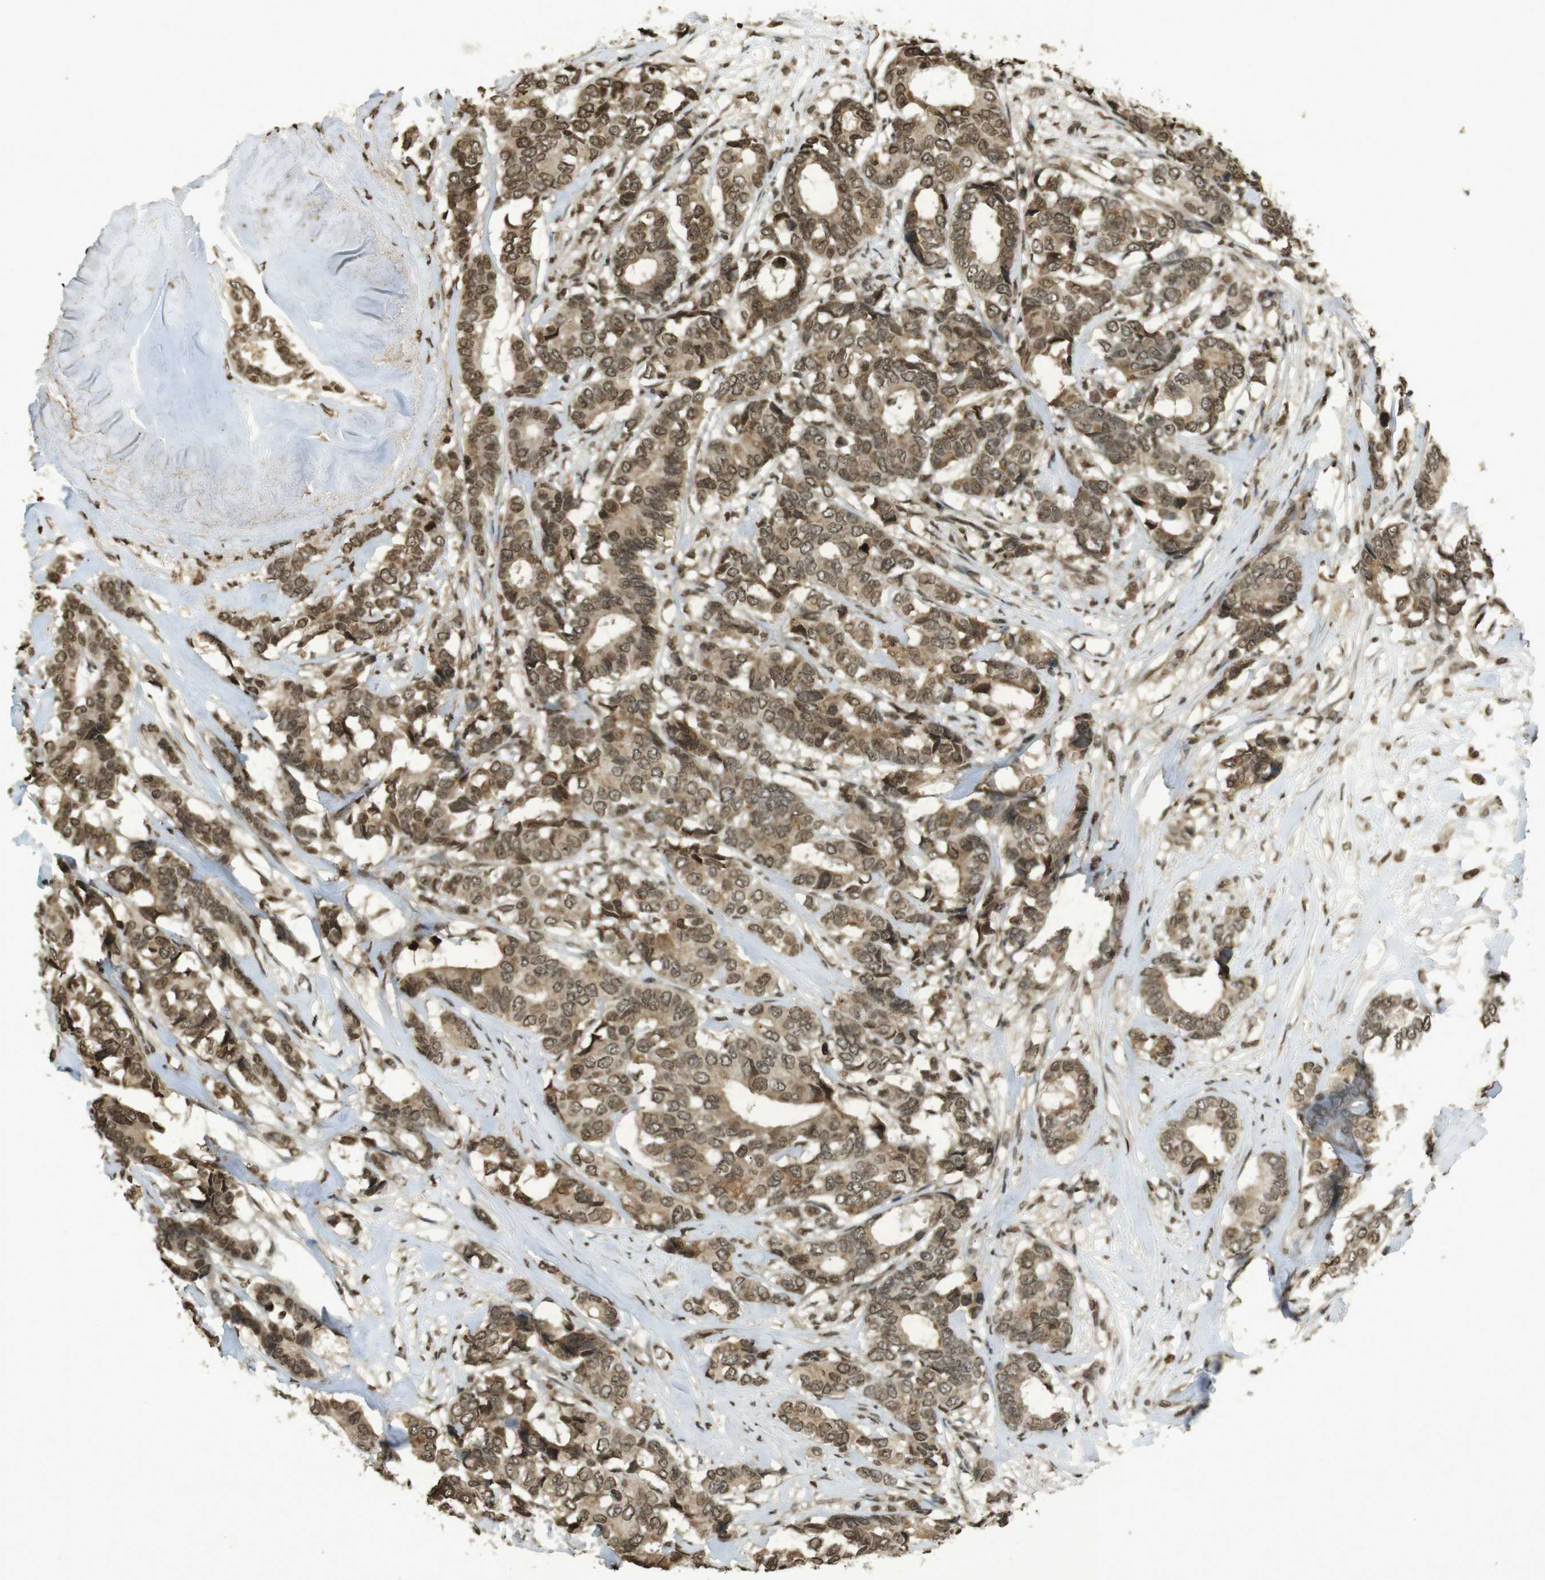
{"staining": {"intensity": "moderate", "quantity": ">75%", "location": "cytoplasmic/membranous,nuclear"}, "tissue": "breast cancer", "cell_type": "Tumor cells", "image_type": "cancer", "snomed": [{"axis": "morphology", "description": "Duct carcinoma"}, {"axis": "topography", "description": "Breast"}], "caption": "Breast cancer (infiltrating ductal carcinoma) was stained to show a protein in brown. There is medium levels of moderate cytoplasmic/membranous and nuclear staining in about >75% of tumor cells.", "gene": "ORC4", "patient": {"sex": "female", "age": 87}}